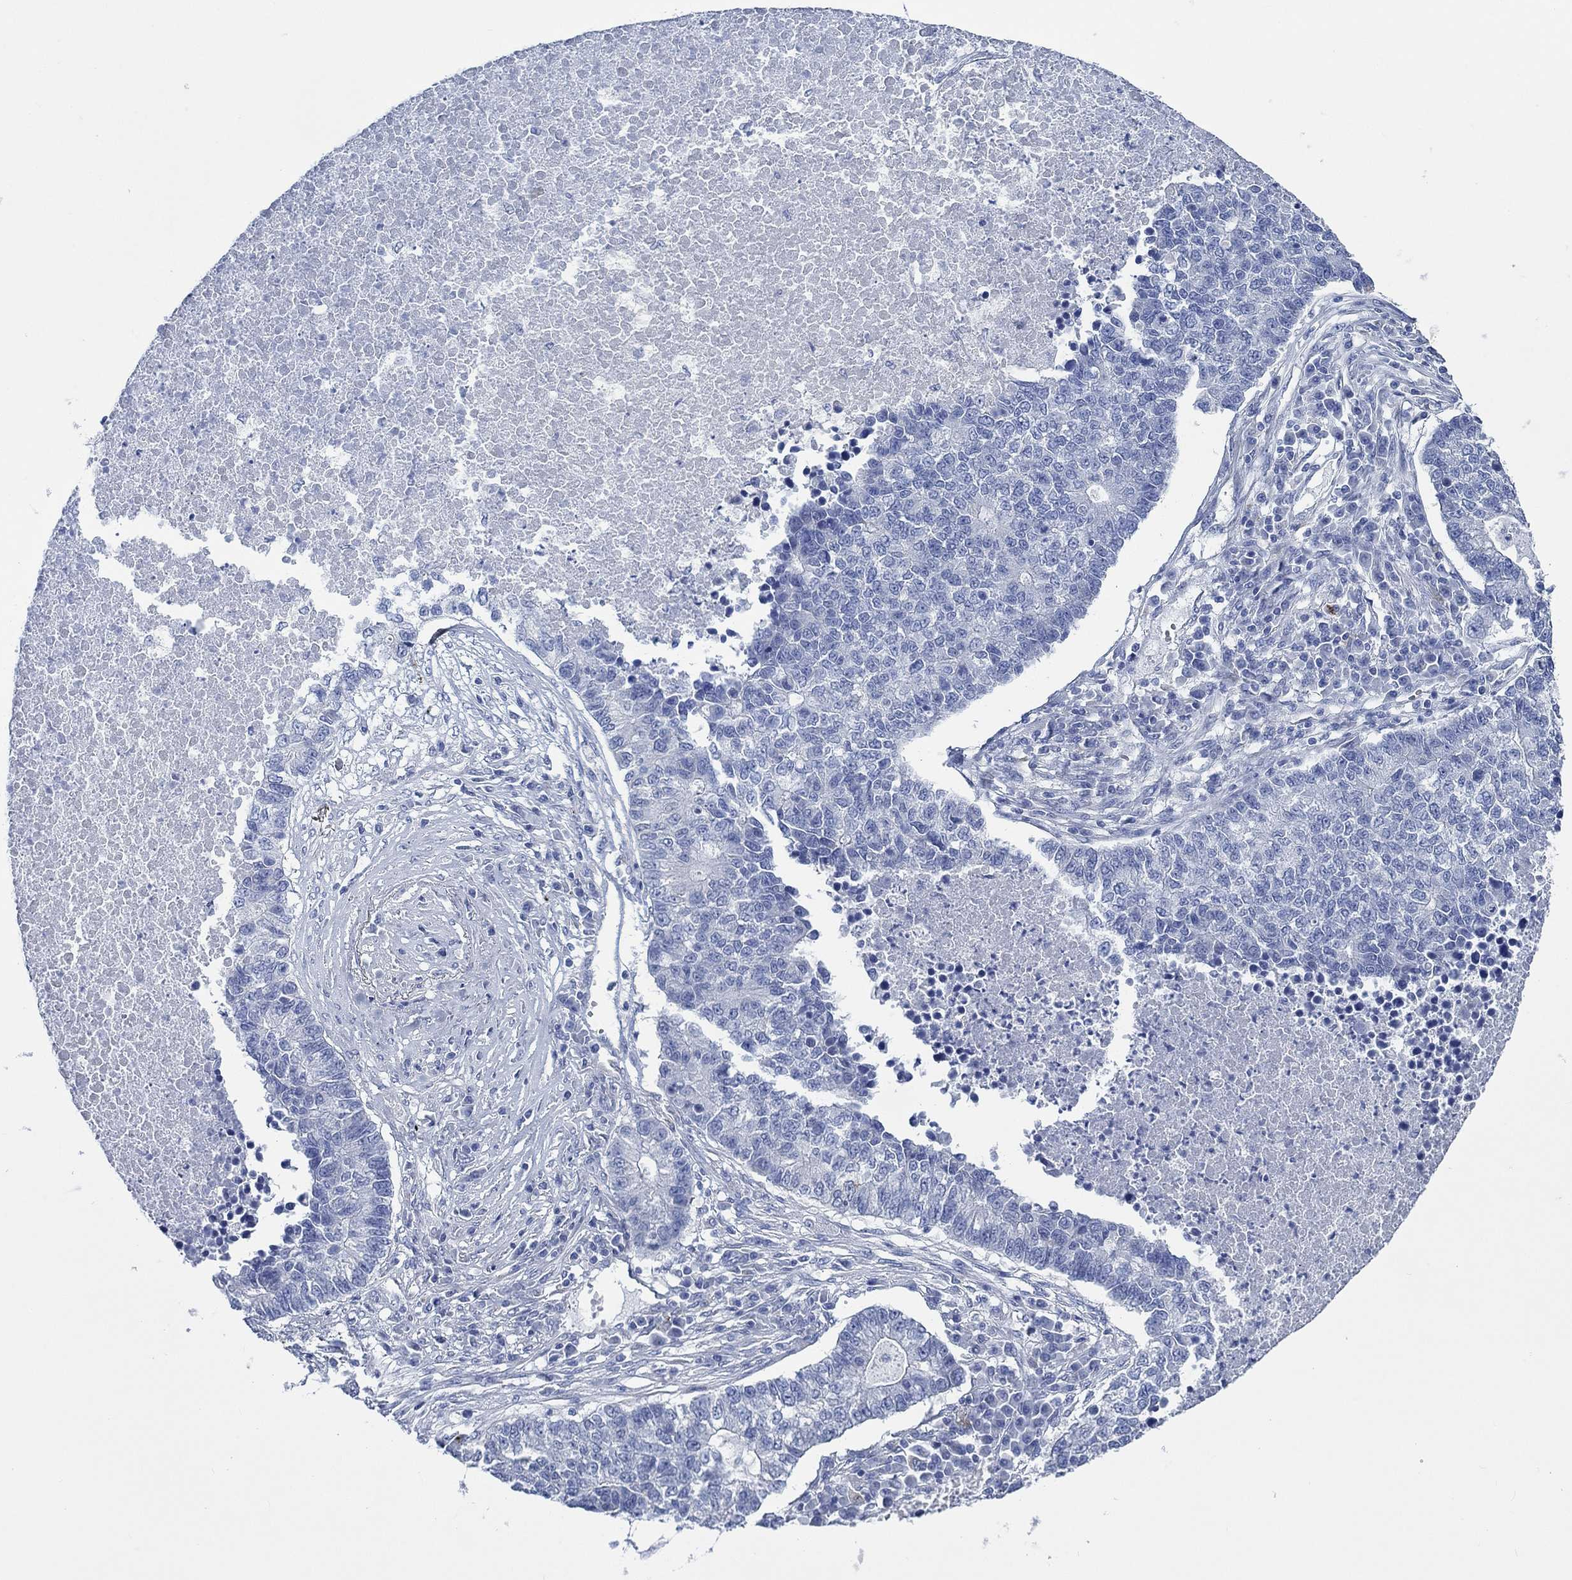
{"staining": {"intensity": "negative", "quantity": "none", "location": "none"}, "tissue": "lung cancer", "cell_type": "Tumor cells", "image_type": "cancer", "snomed": [{"axis": "morphology", "description": "Adenocarcinoma, NOS"}, {"axis": "topography", "description": "Lung"}], "caption": "Tumor cells show no significant protein expression in lung cancer (adenocarcinoma).", "gene": "SVEP1", "patient": {"sex": "male", "age": 57}}